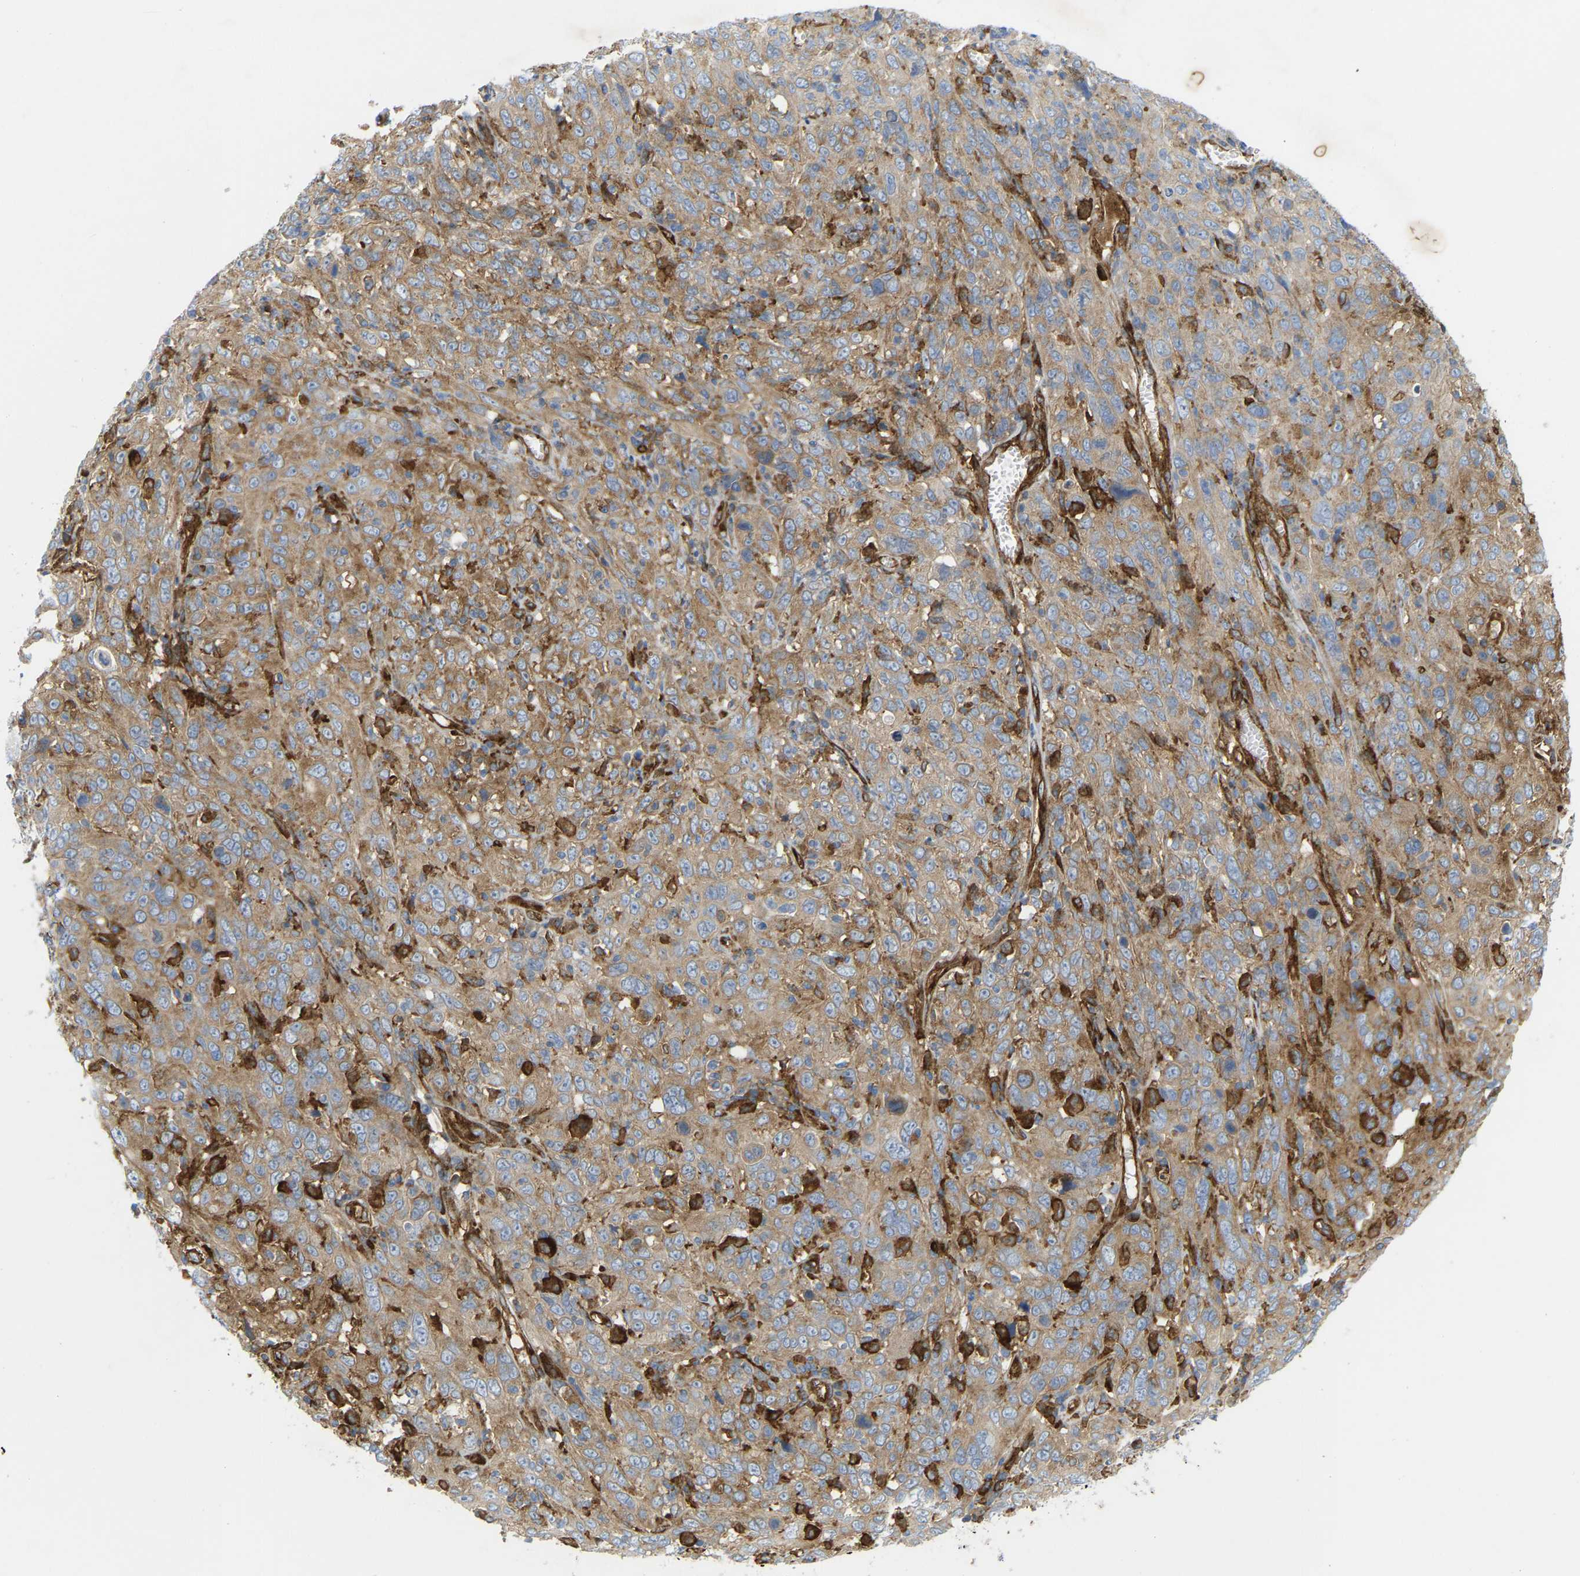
{"staining": {"intensity": "weak", "quantity": "25%-75%", "location": "cytoplasmic/membranous"}, "tissue": "cervical cancer", "cell_type": "Tumor cells", "image_type": "cancer", "snomed": [{"axis": "morphology", "description": "Squamous cell carcinoma, NOS"}, {"axis": "topography", "description": "Cervix"}], "caption": "An image of human cervical cancer (squamous cell carcinoma) stained for a protein displays weak cytoplasmic/membranous brown staining in tumor cells.", "gene": "PICALM", "patient": {"sex": "female", "age": 46}}